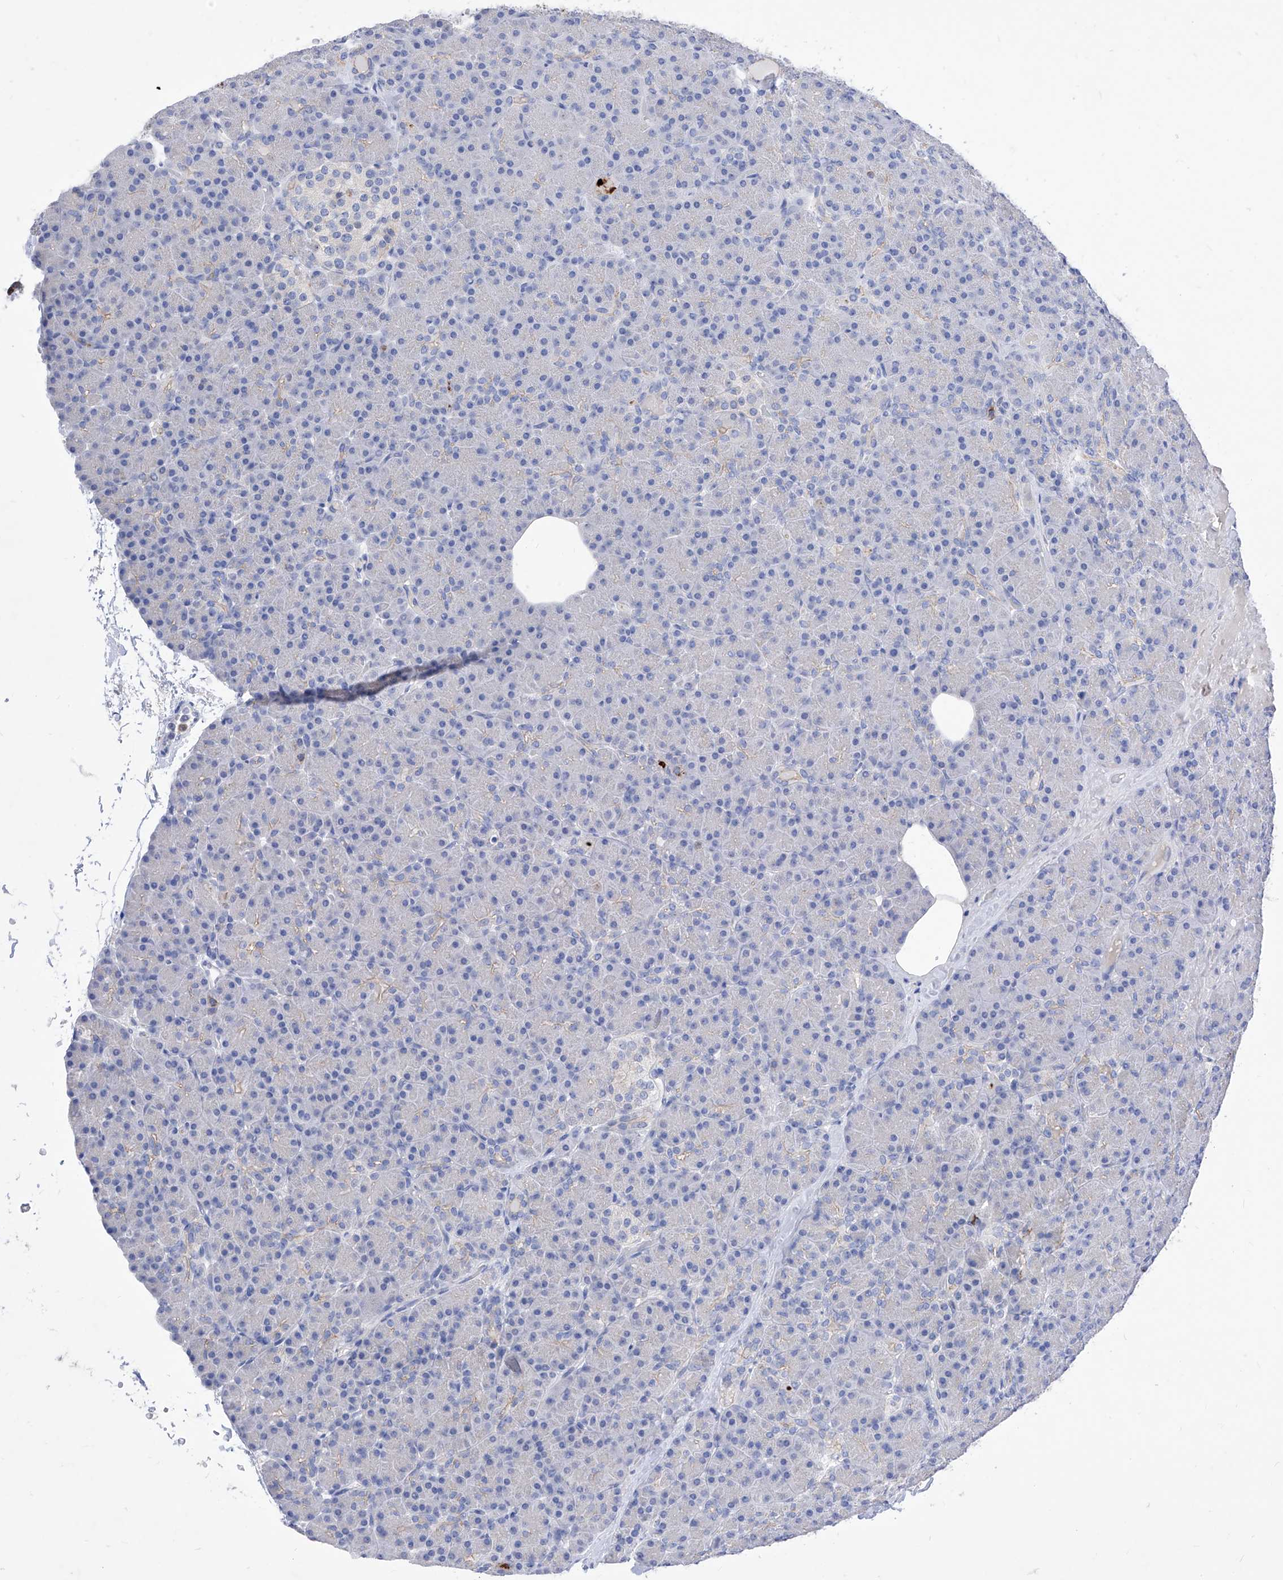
{"staining": {"intensity": "negative", "quantity": "none", "location": "none"}, "tissue": "pancreas", "cell_type": "Exocrine glandular cells", "image_type": "normal", "snomed": [{"axis": "morphology", "description": "Normal tissue, NOS"}, {"axis": "topography", "description": "Pancreas"}], "caption": "Human pancreas stained for a protein using immunohistochemistry (IHC) shows no expression in exocrine glandular cells.", "gene": "VAX1", "patient": {"sex": "female", "age": 43}}